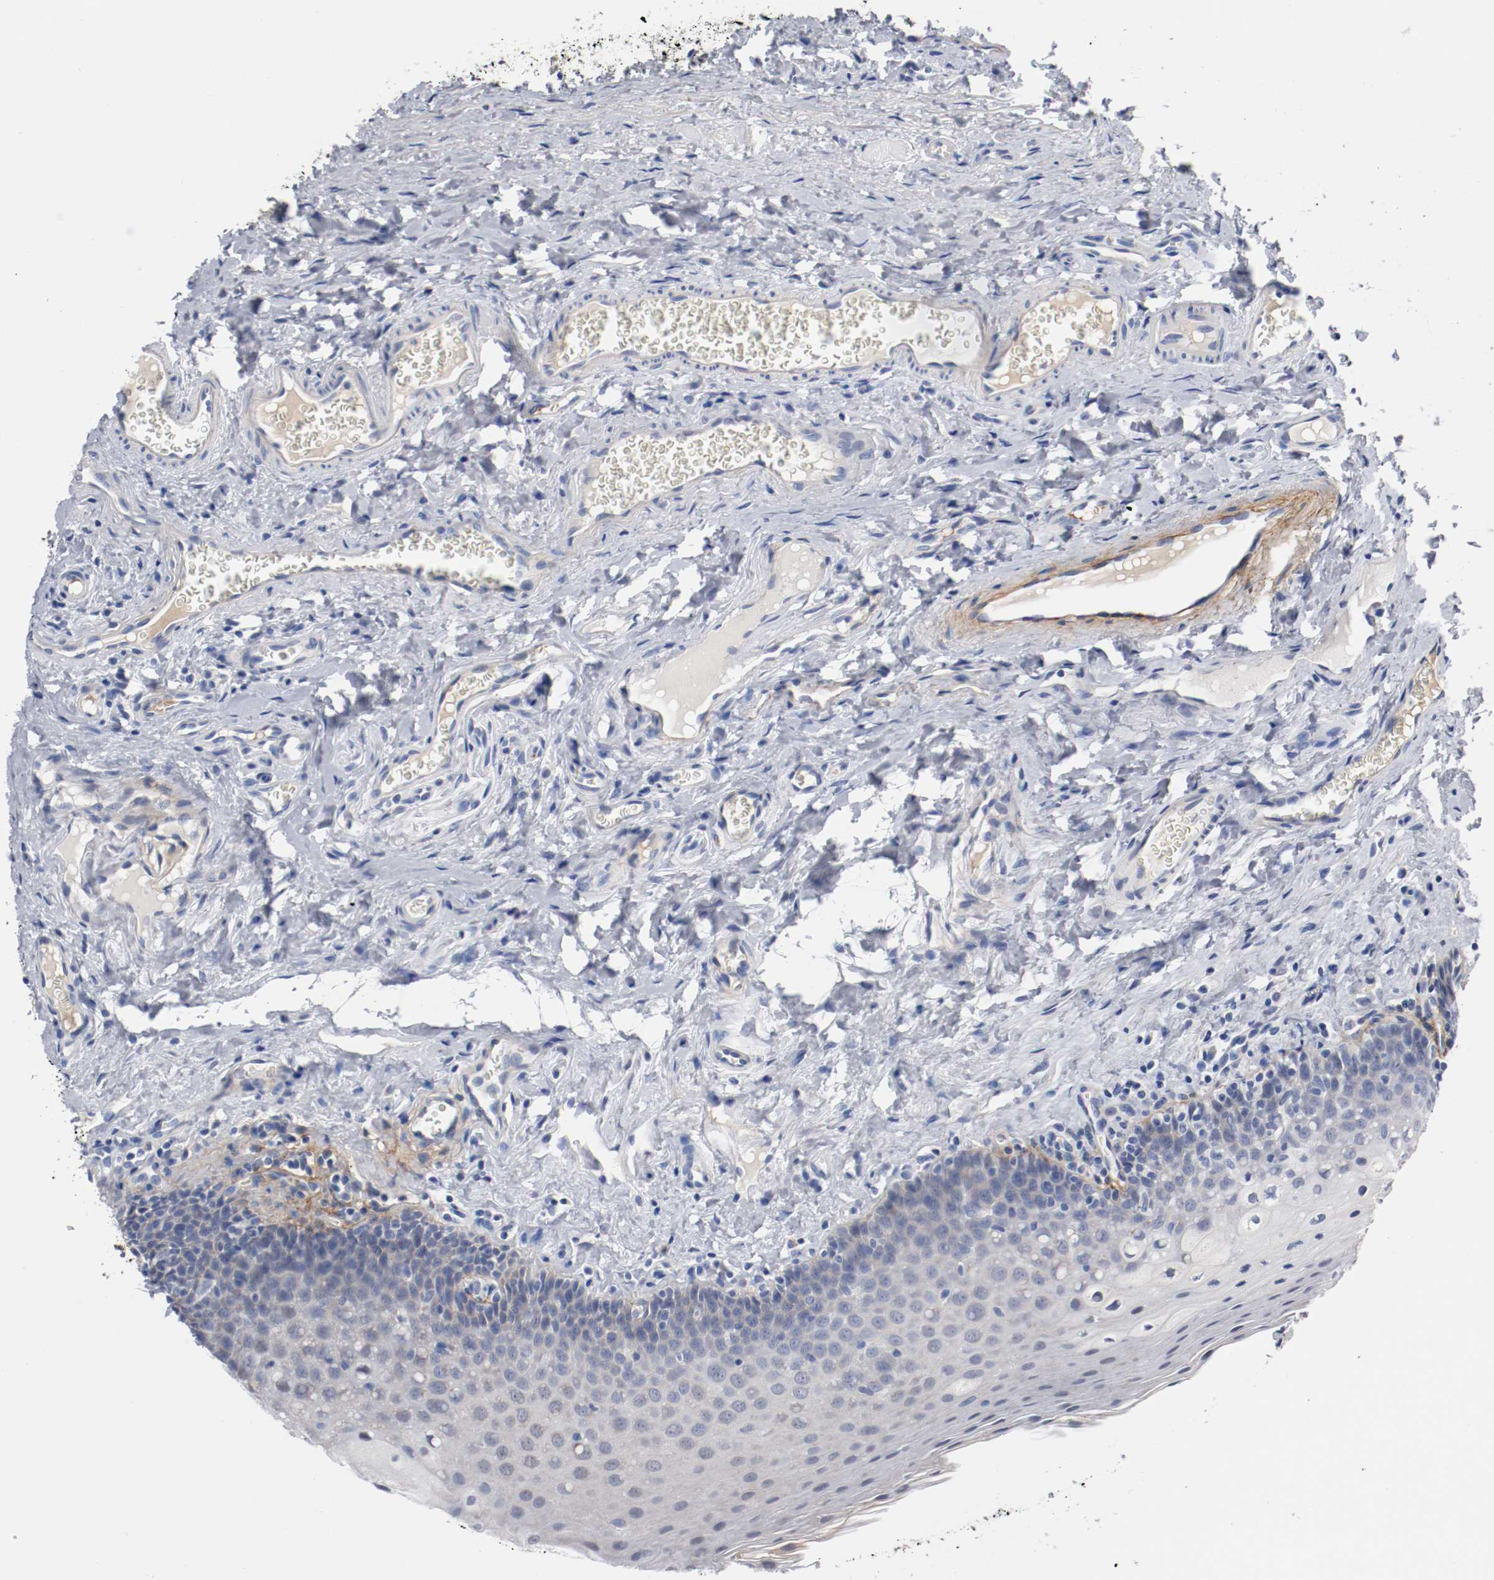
{"staining": {"intensity": "weak", "quantity": "<25%", "location": "cytoplasmic/membranous"}, "tissue": "oral mucosa", "cell_type": "Squamous epithelial cells", "image_type": "normal", "snomed": [{"axis": "morphology", "description": "Normal tissue, NOS"}, {"axis": "topography", "description": "Oral tissue"}], "caption": "A histopathology image of human oral mucosa is negative for staining in squamous epithelial cells.", "gene": "TNC", "patient": {"sex": "male", "age": 20}}